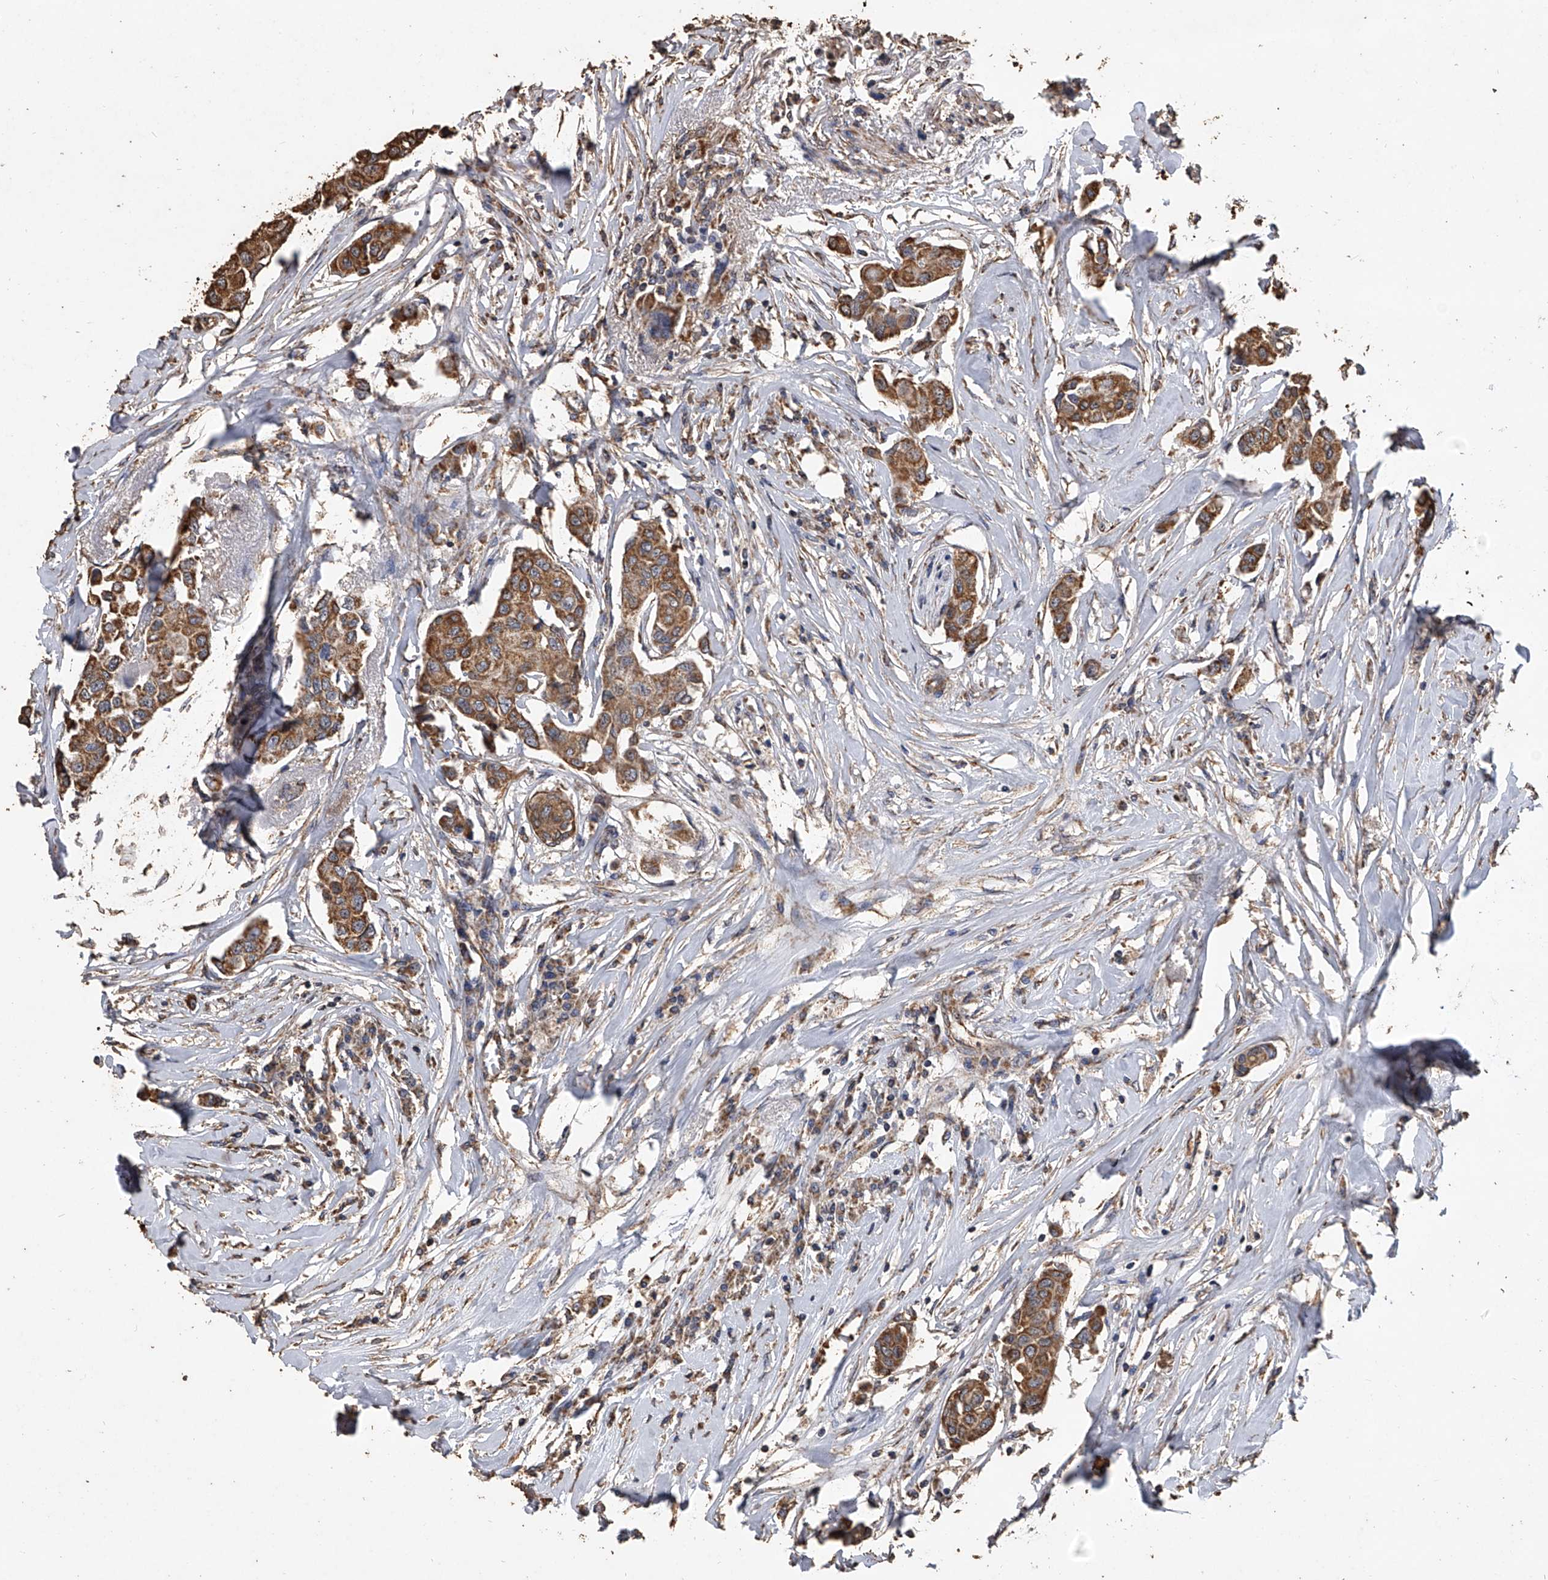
{"staining": {"intensity": "moderate", "quantity": ">75%", "location": "cytoplasmic/membranous"}, "tissue": "breast cancer", "cell_type": "Tumor cells", "image_type": "cancer", "snomed": [{"axis": "morphology", "description": "Duct carcinoma"}, {"axis": "topography", "description": "Breast"}], "caption": "Breast cancer (intraductal carcinoma) stained with a brown dye exhibits moderate cytoplasmic/membranous positive expression in approximately >75% of tumor cells.", "gene": "MRPL28", "patient": {"sex": "female", "age": 80}}